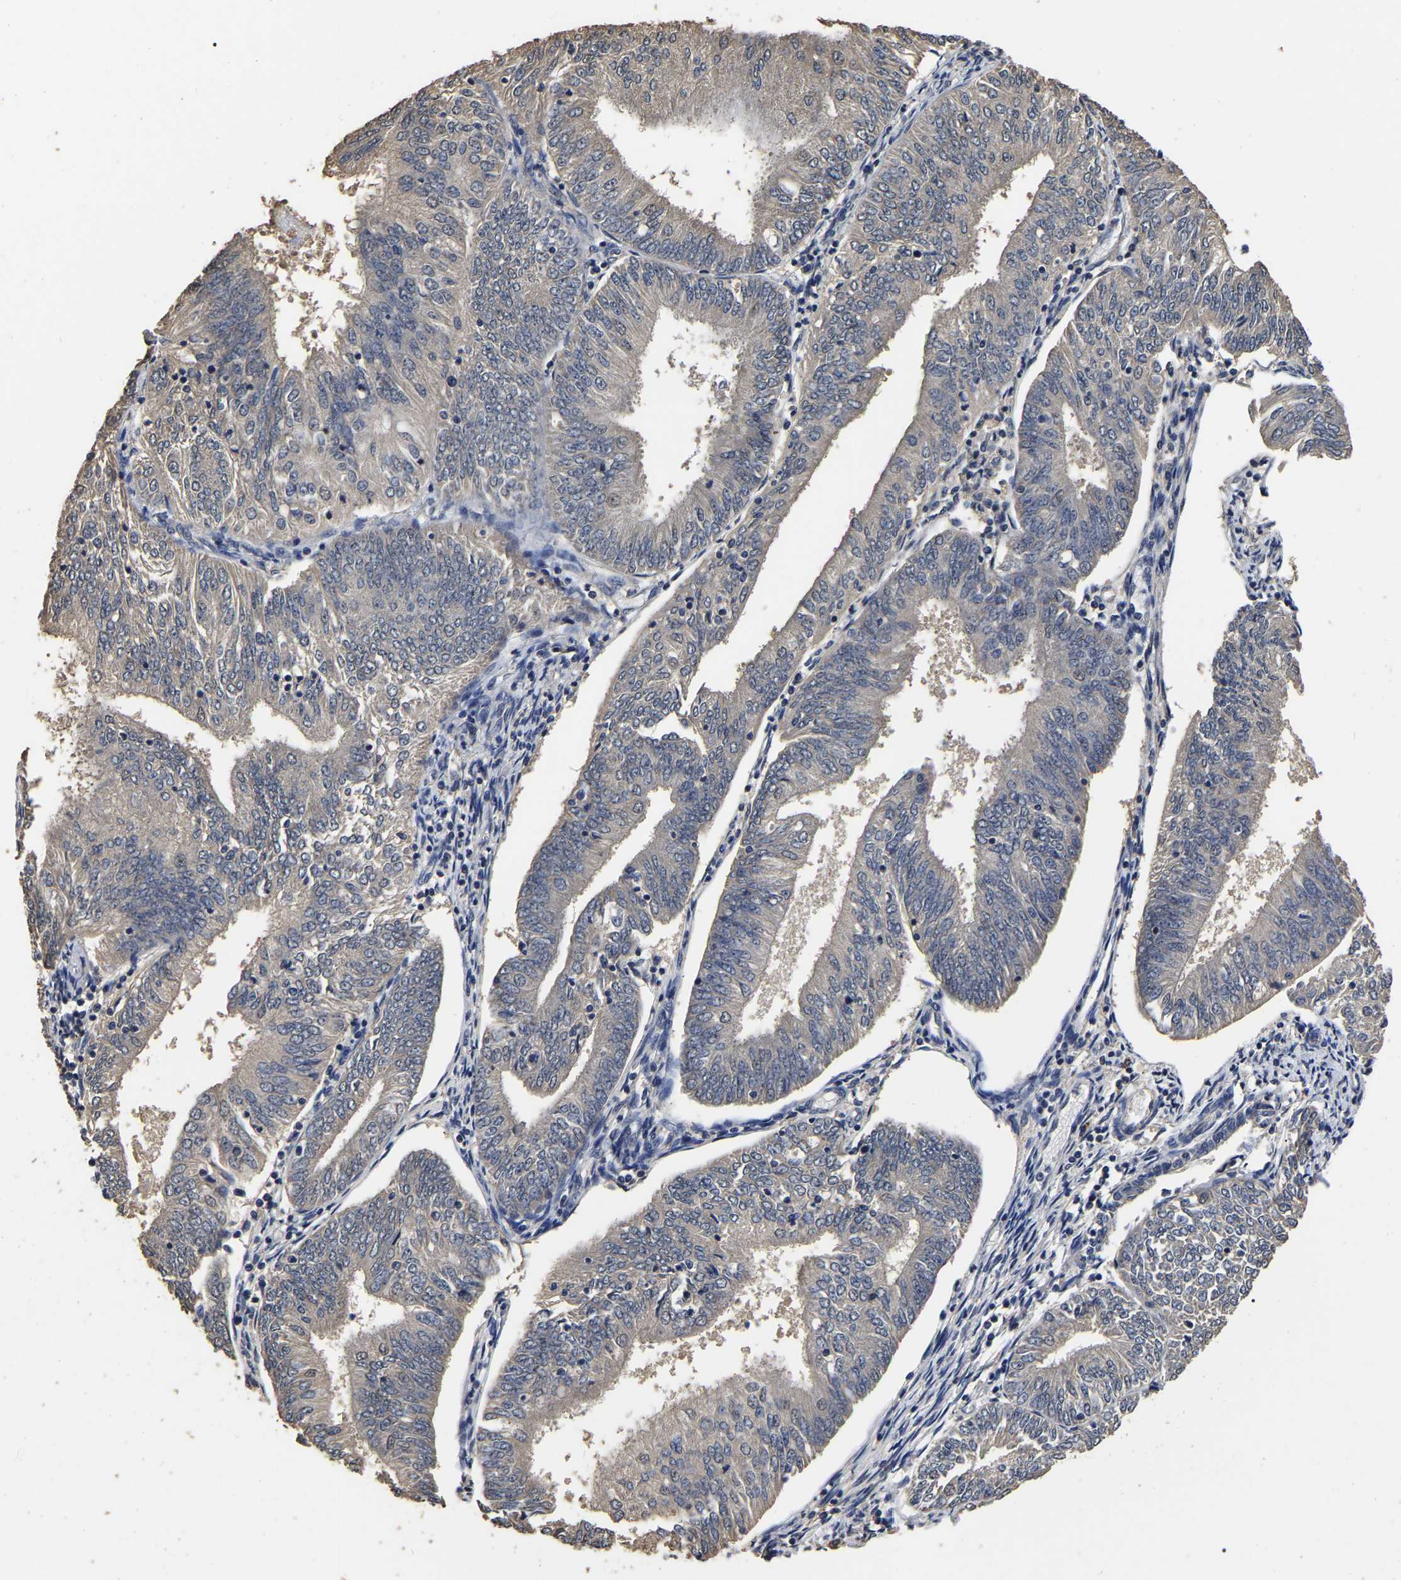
{"staining": {"intensity": "weak", "quantity": "<25%", "location": "cytoplasmic/membranous"}, "tissue": "endometrial cancer", "cell_type": "Tumor cells", "image_type": "cancer", "snomed": [{"axis": "morphology", "description": "Adenocarcinoma, NOS"}, {"axis": "topography", "description": "Endometrium"}], "caption": "Human endometrial cancer stained for a protein using IHC displays no staining in tumor cells.", "gene": "STK32C", "patient": {"sex": "female", "age": 58}}